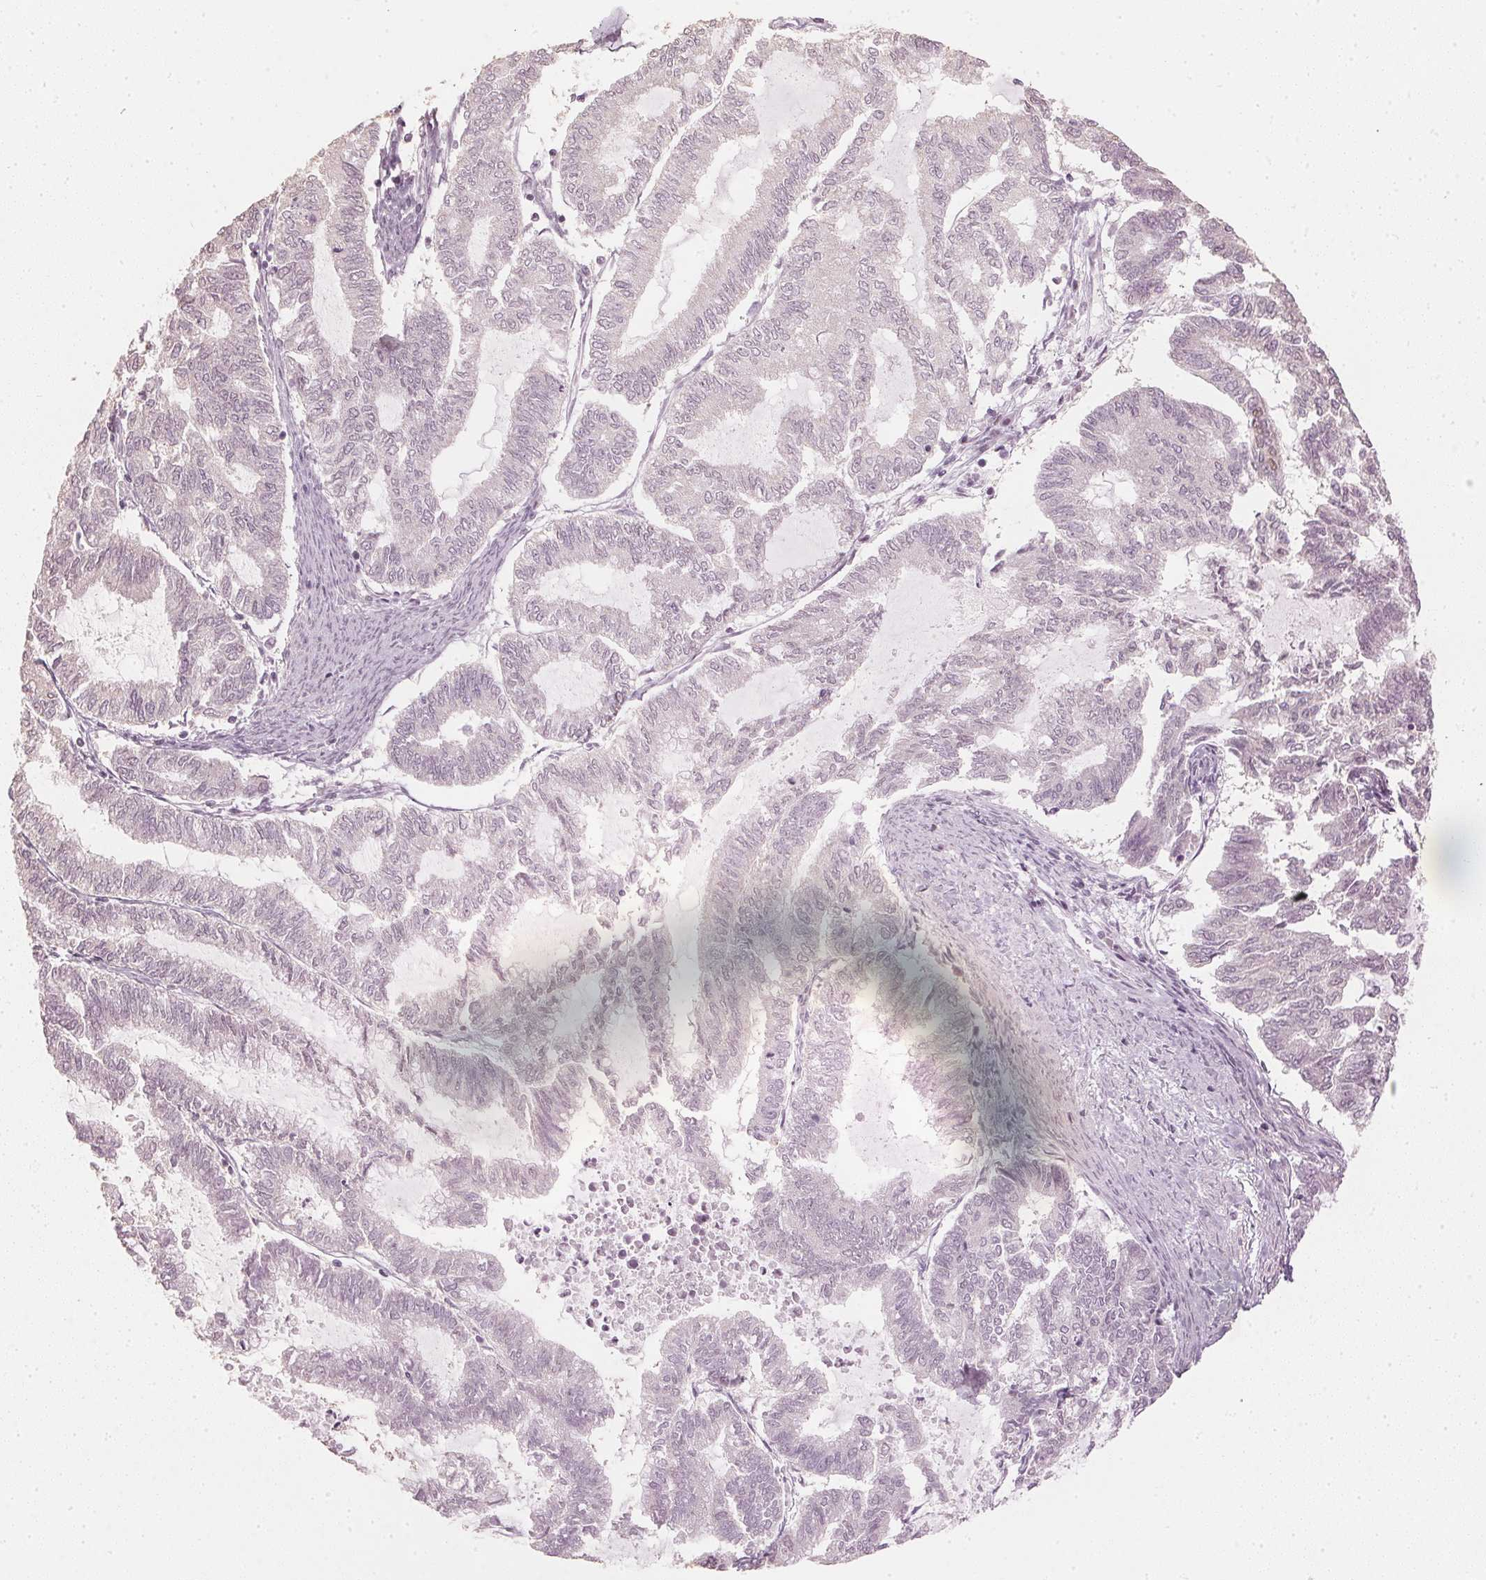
{"staining": {"intensity": "negative", "quantity": "none", "location": "none"}, "tissue": "endometrial cancer", "cell_type": "Tumor cells", "image_type": "cancer", "snomed": [{"axis": "morphology", "description": "Adenocarcinoma, NOS"}, {"axis": "topography", "description": "Endometrium"}], "caption": "IHC photomicrograph of neoplastic tissue: human endometrial cancer stained with DAB (3,3'-diaminobenzidine) reveals no significant protein expression in tumor cells.", "gene": "SLC39A3", "patient": {"sex": "female", "age": 79}}